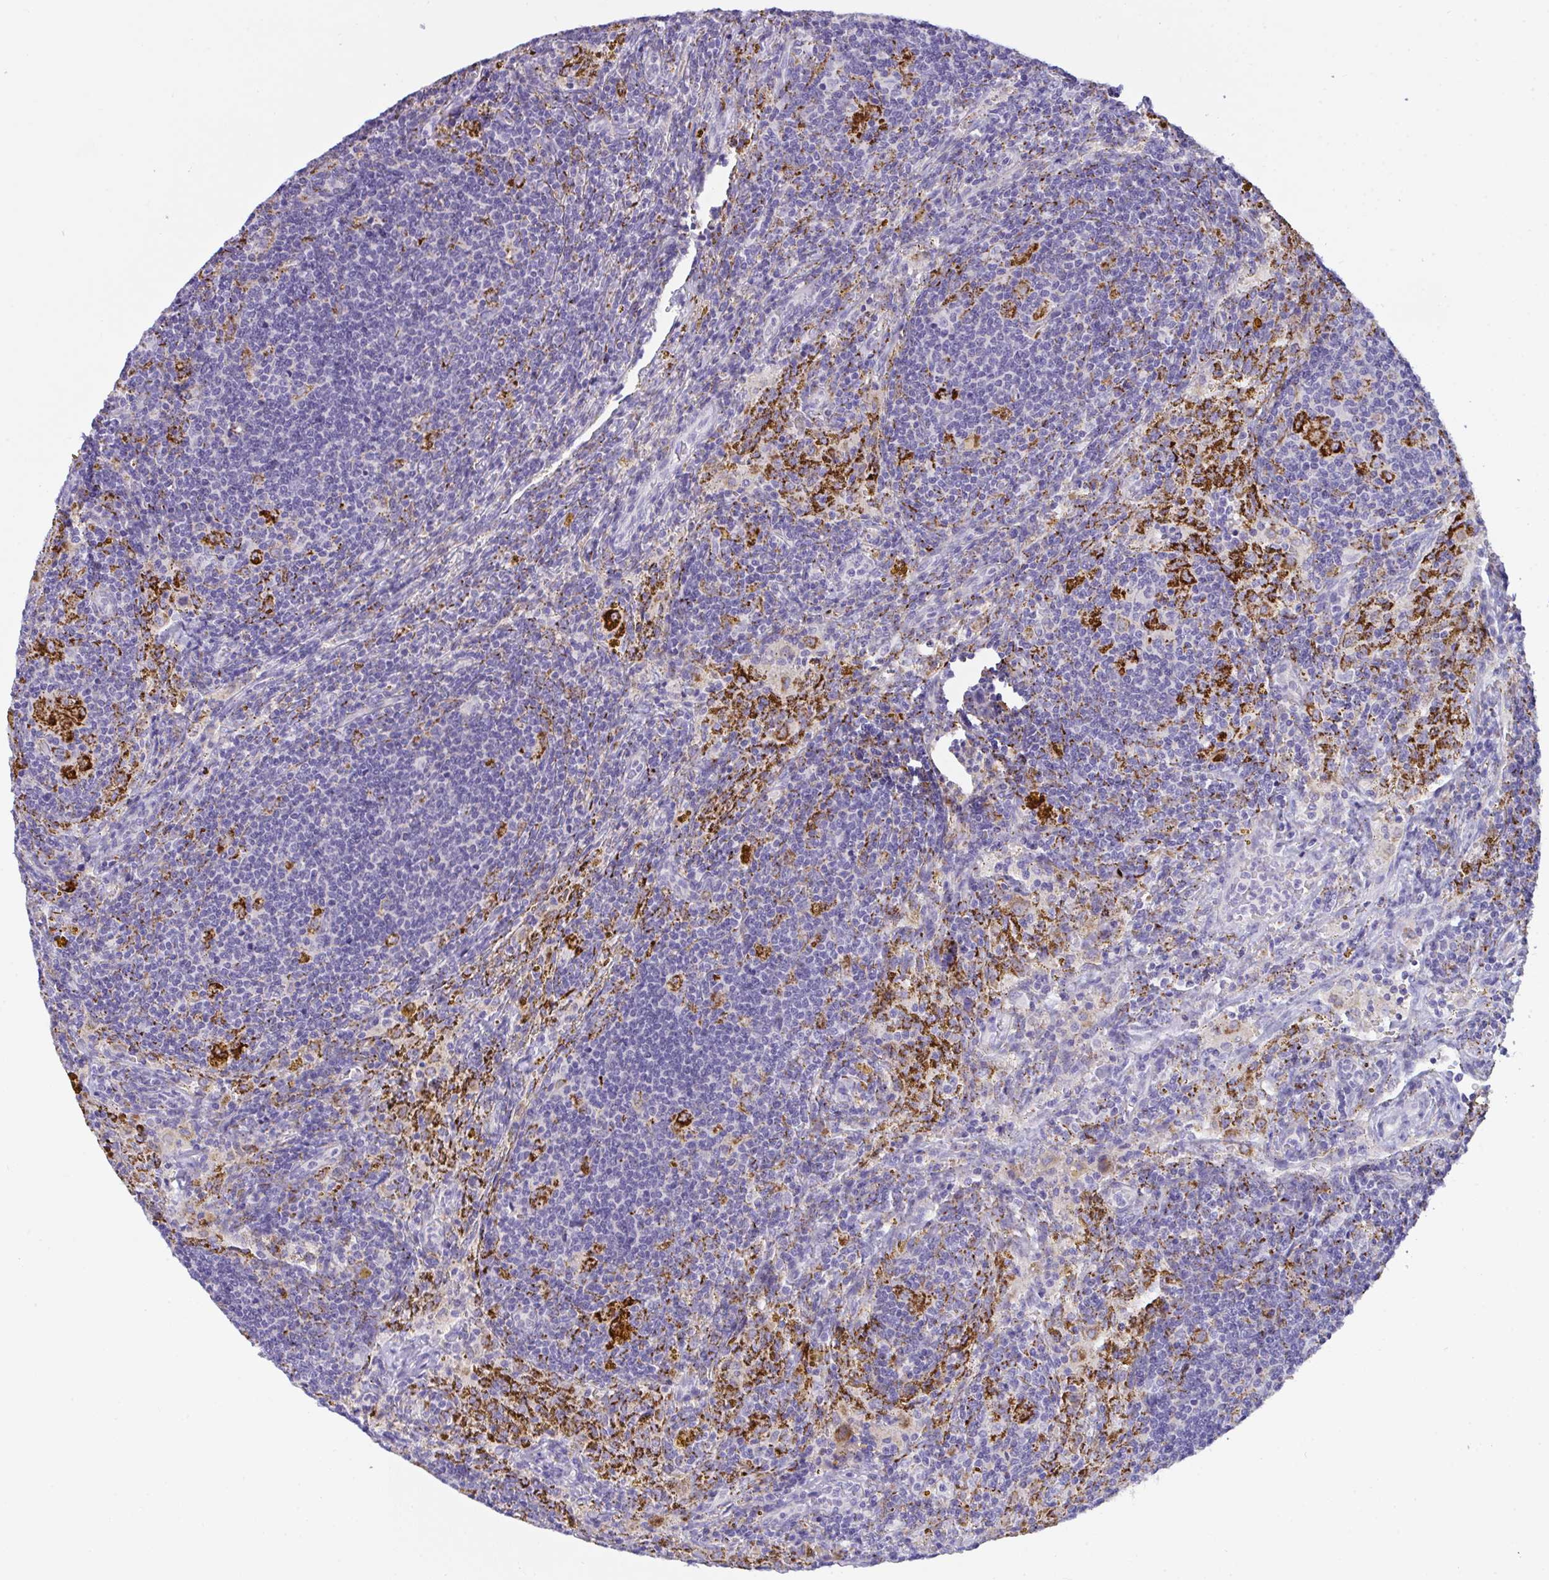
{"staining": {"intensity": "negative", "quantity": "none", "location": "none"}, "tissue": "lymphoma", "cell_type": "Tumor cells", "image_type": "cancer", "snomed": [{"axis": "morphology", "description": "Malignant lymphoma, non-Hodgkin's type, Low grade"}, {"axis": "topography", "description": "Spleen"}], "caption": "An immunohistochemistry histopathology image of malignant lymphoma, non-Hodgkin's type (low-grade) is shown. There is no staining in tumor cells of malignant lymphoma, non-Hodgkin's type (low-grade).", "gene": "SEMA6B", "patient": {"sex": "female", "age": 70}}